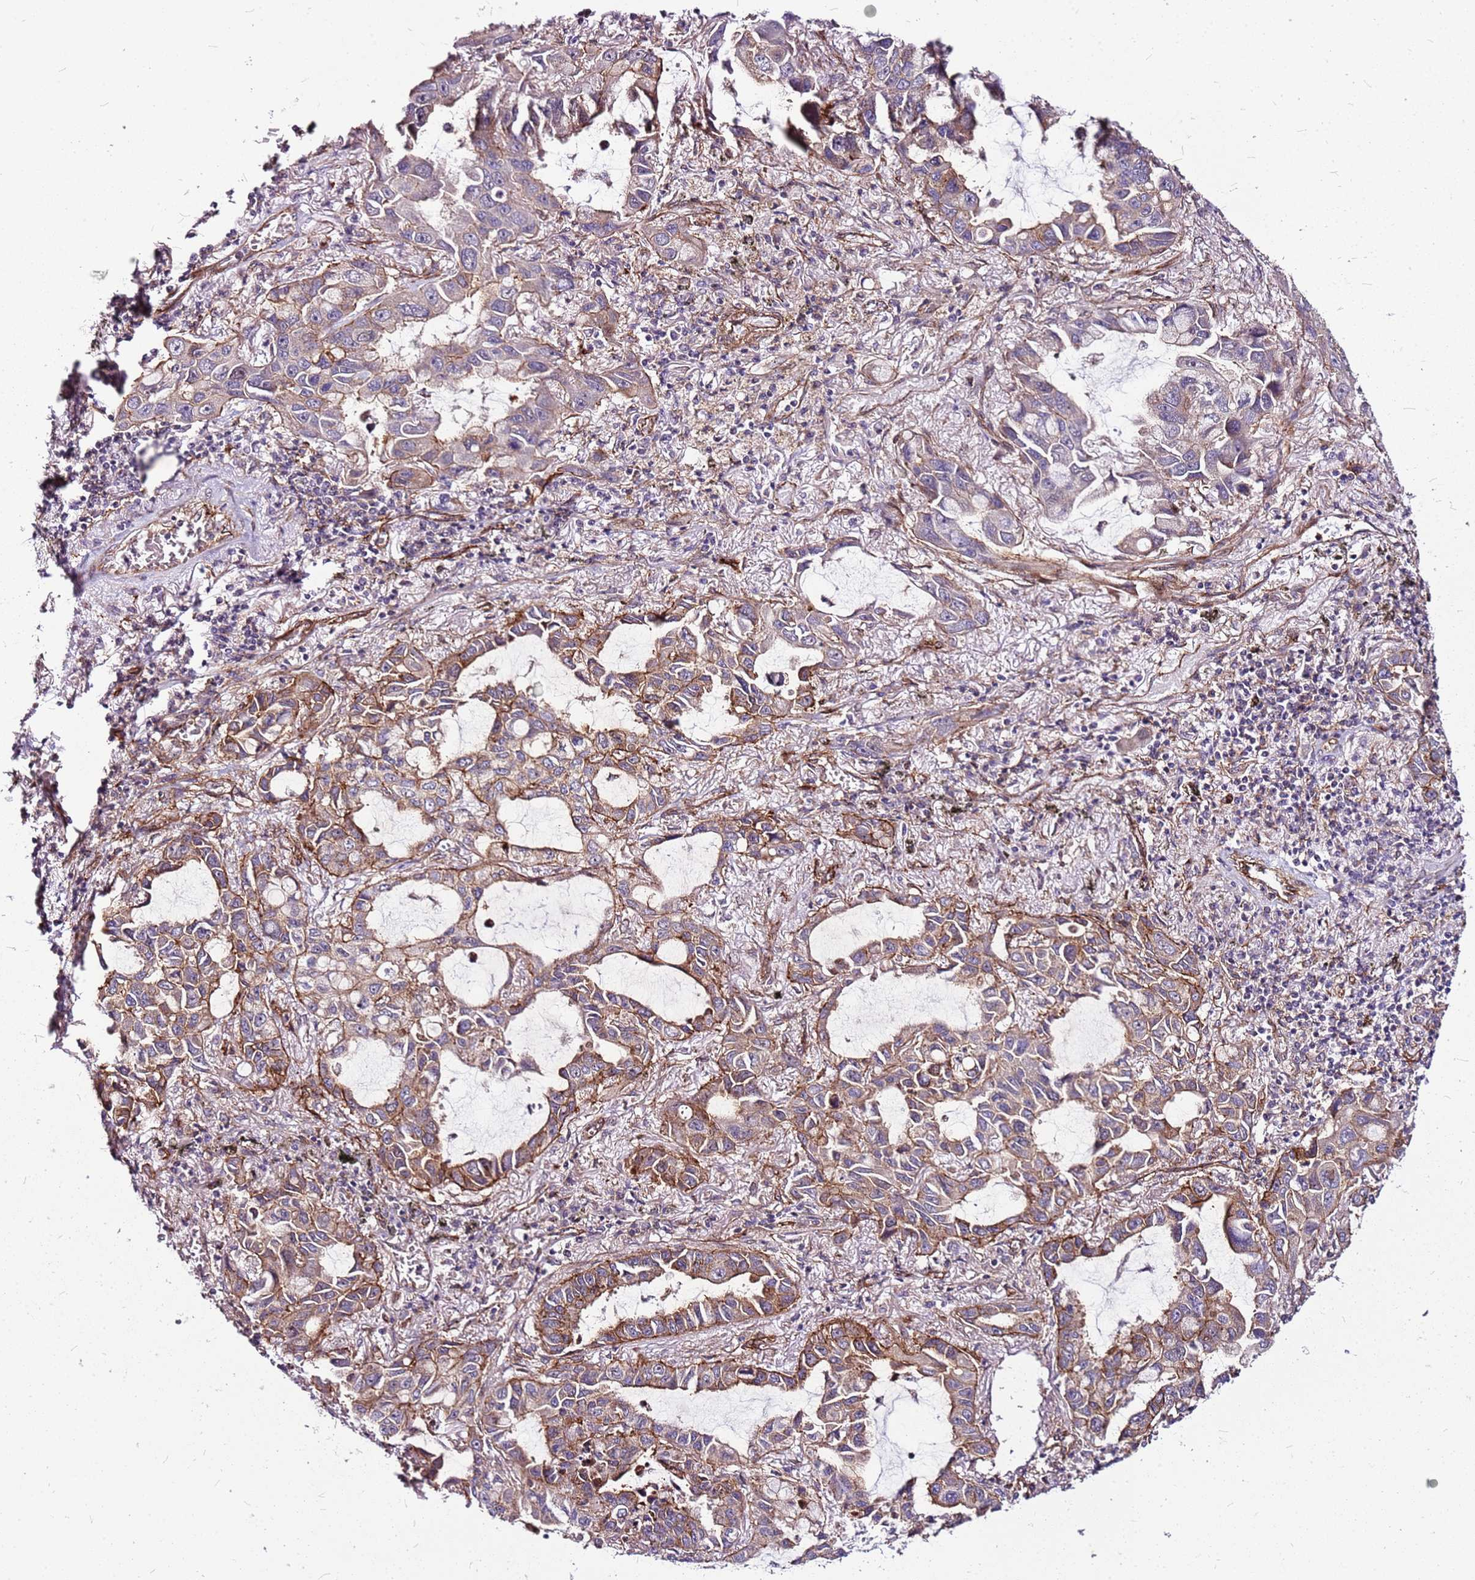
{"staining": {"intensity": "moderate", "quantity": ">75%", "location": "cytoplasmic/membranous"}, "tissue": "lung cancer", "cell_type": "Tumor cells", "image_type": "cancer", "snomed": [{"axis": "morphology", "description": "Adenocarcinoma, NOS"}, {"axis": "topography", "description": "Lung"}], "caption": "Immunohistochemistry (IHC) staining of lung adenocarcinoma, which displays medium levels of moderate cytoplasmic/membranous staining in about >75% of tumor cells indicating moderate cytoplasmic/membranous protein staining. The staining was performed using DAB (brown) for protein detection and nuclei were counterstained in hematoxylin (blue).", "gene": "TOPAZ1", "patient": {"sex": "male", "age": 64}}